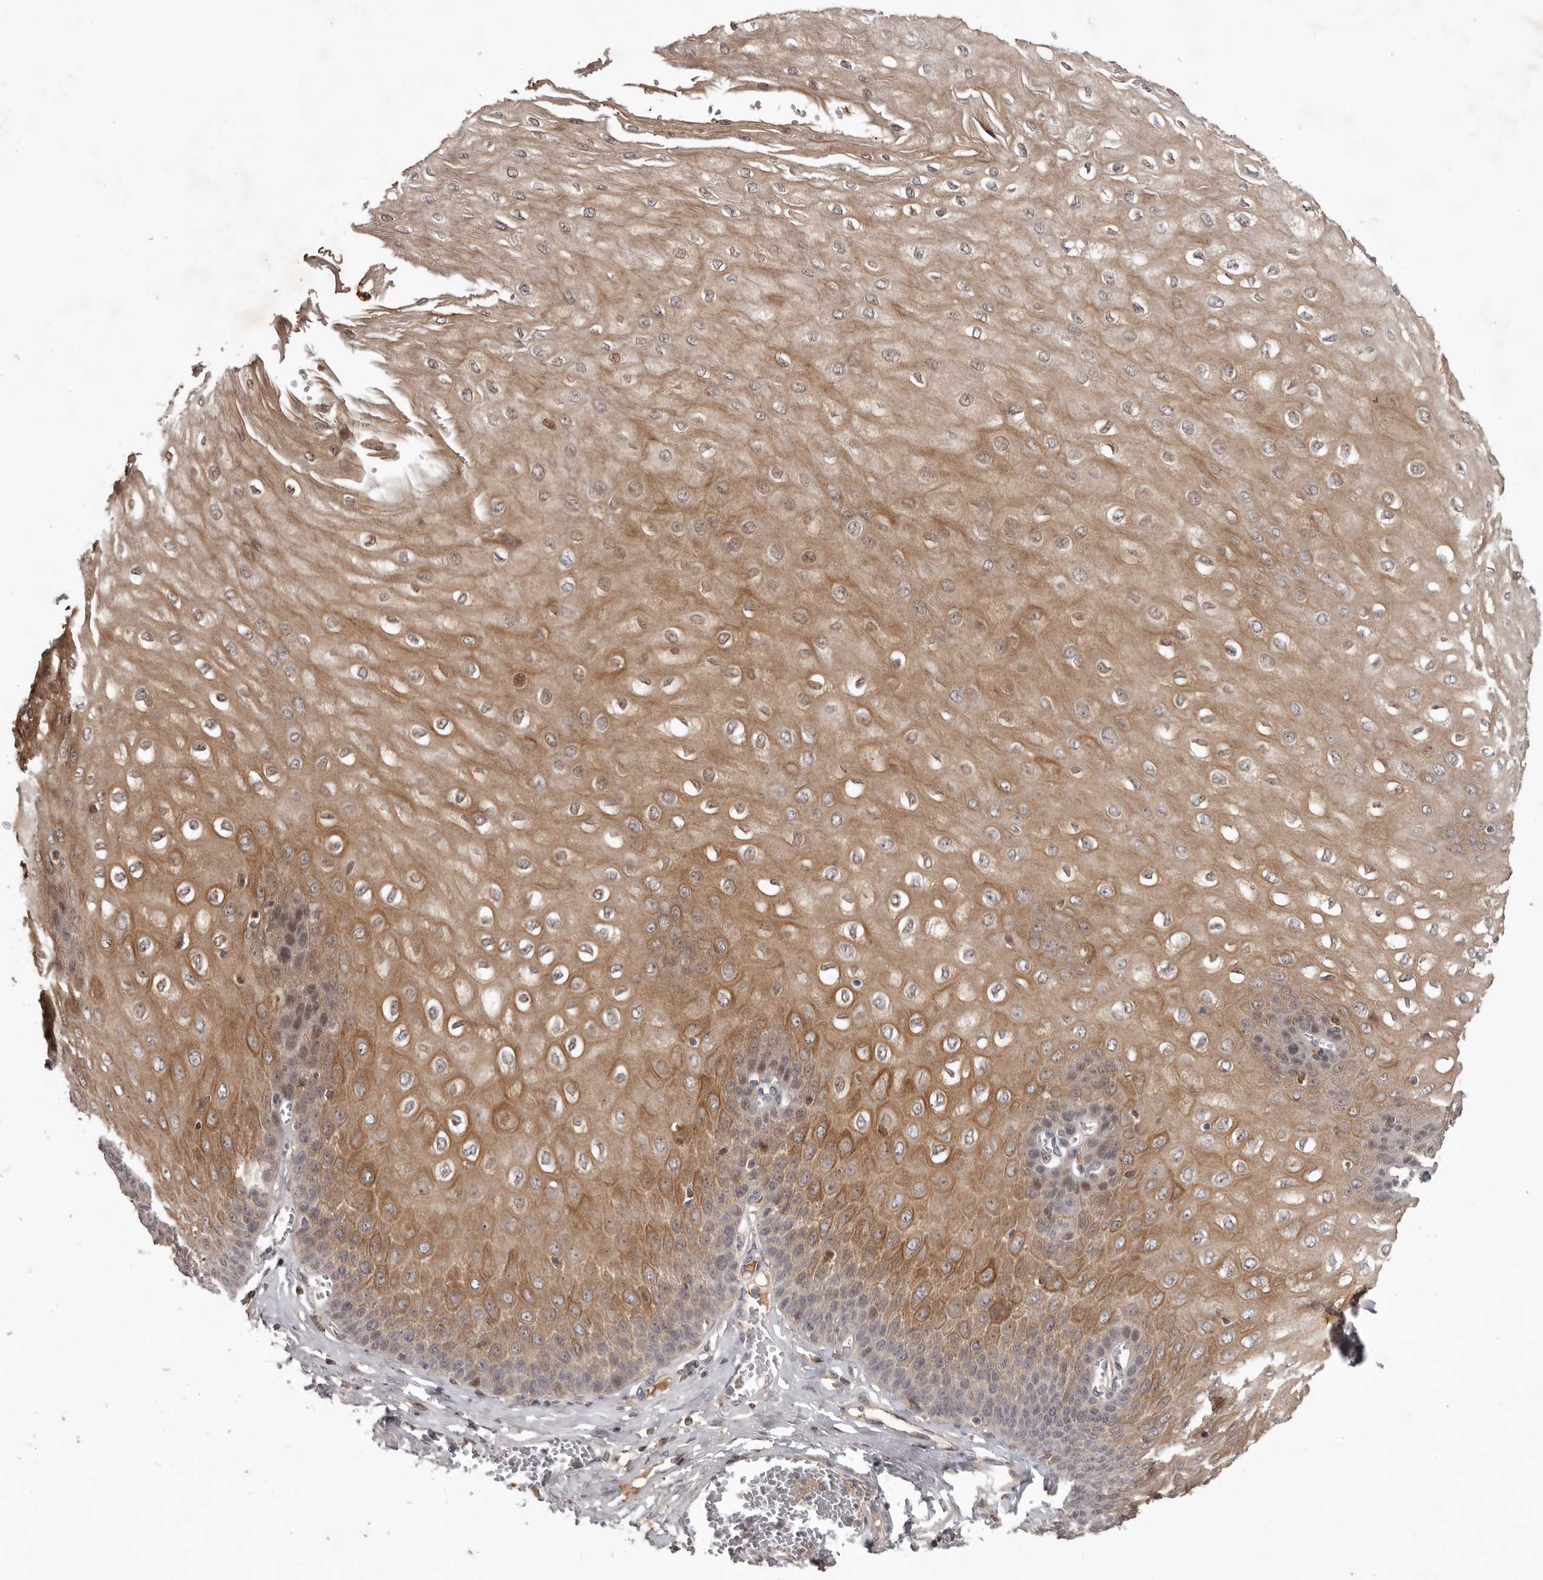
{"staining": {"intensity": "moderate", "quantity": ">75%", "location": "cytoplasmic/membranous"}, "tissue": "esophagus", "cell_type": "Squamous epithelial cells", "image_type": "normal", "snomed": [{"axis": "morphology", "description": "Normal tissue, NOS"}, {"axis": "topography", "description": "Esophagus"}], "caption": "Unremarkable esophagus was stained to show a protein in brown. There is medium levels of moderate cytoplasmic/membranous positivity in approximately >75% of squamous epithelial cells.", "gene": "NMUR1", "patient": {"sex": "male", "age": 60}}